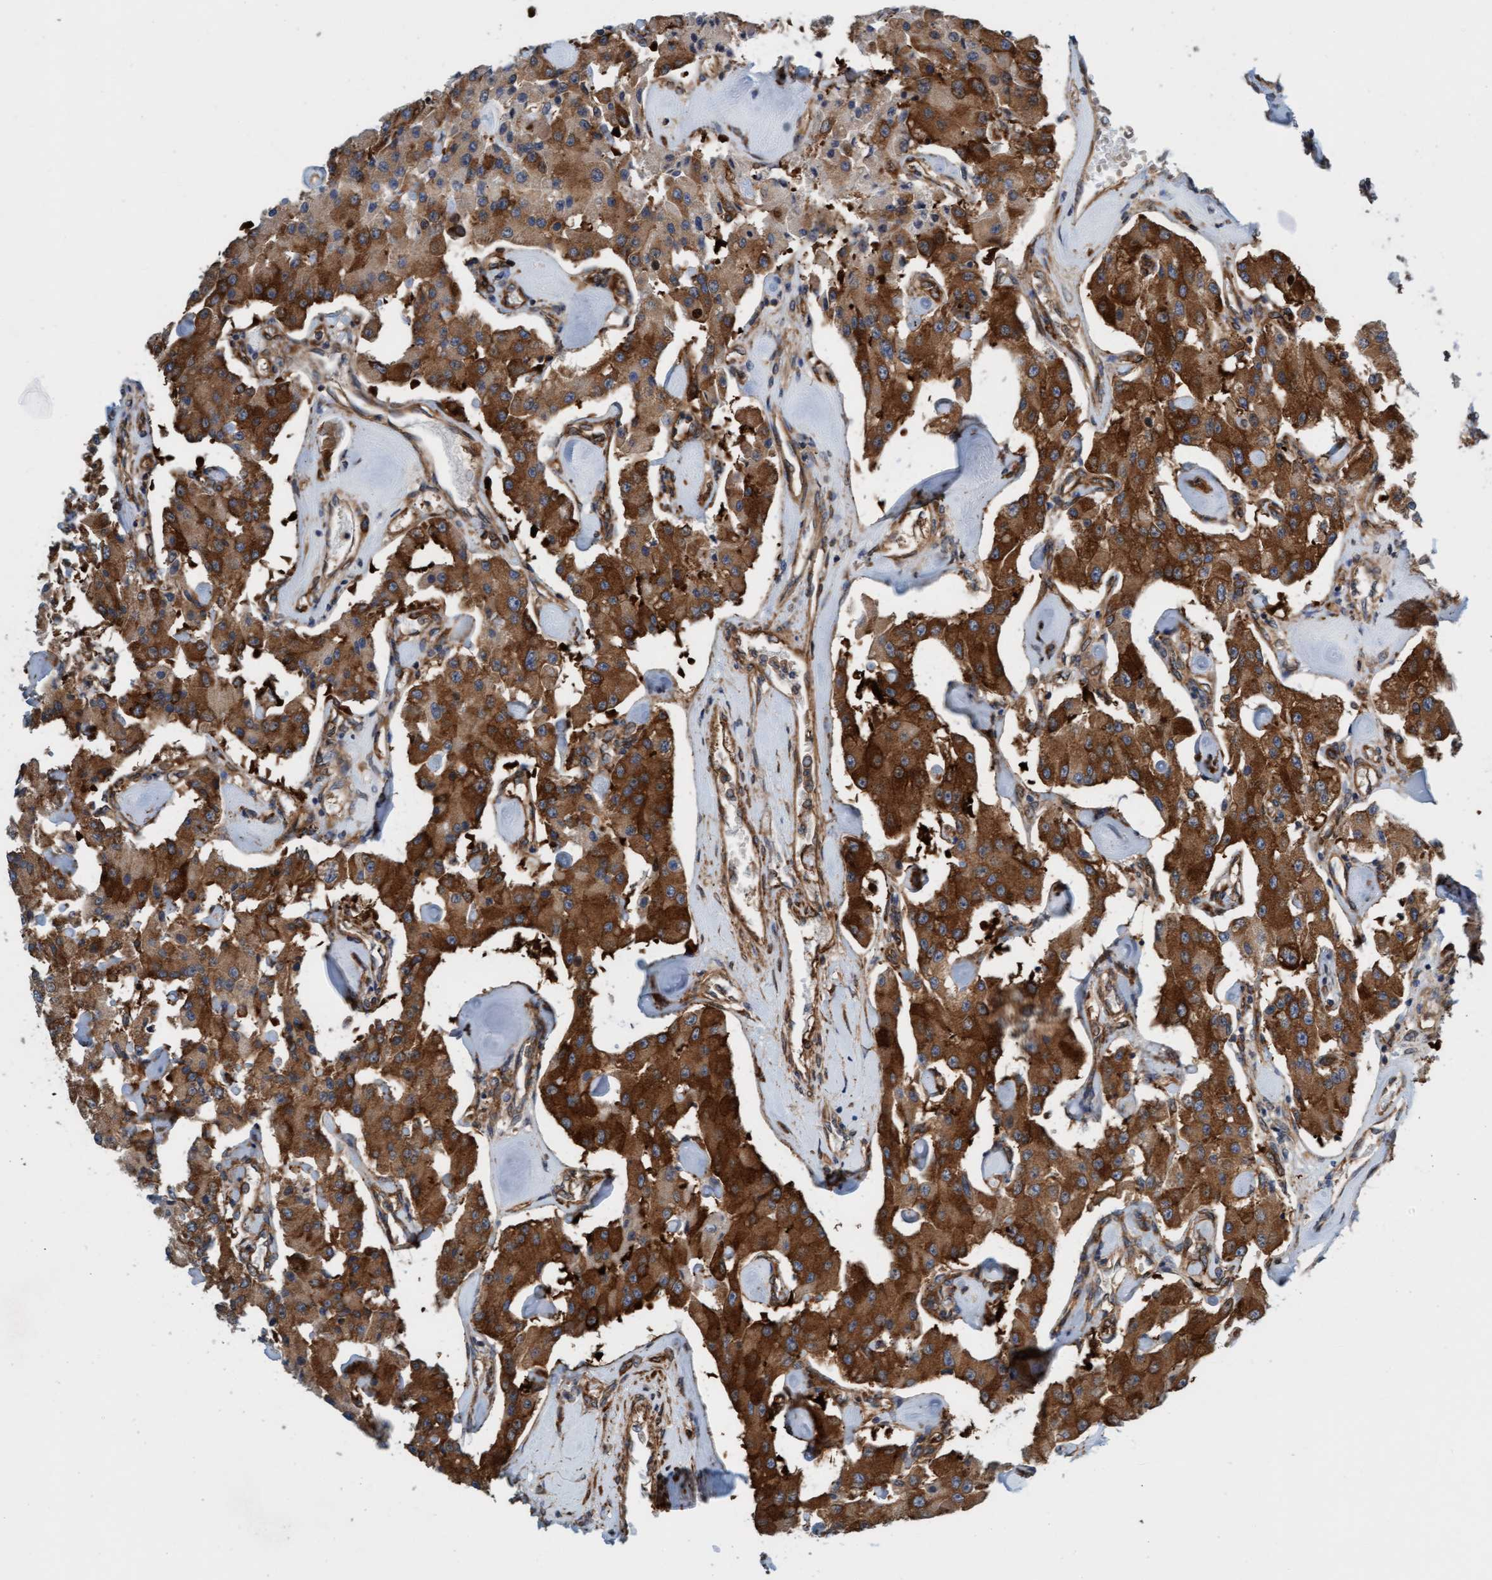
{"staining": {"intensity": "strong", "quantity": ">75%", "location": "cytoplasmic/membranous"}, "tissue": "carcinoid", "cell_type": "Tumor cells", "image_type": "cancer", "snomed": [{"axis": "morphology", "description": "Carcinoid, malignant, NOS"}, {"axis": "topography", "description": "Pancreas"}], "caption": "An image of human carcinoid stained for a protein exhibits strong cytoplasmic/membranous brown staining in tumor cells.", "gene": "FMNL3", "patient": {"sex": "male", "age": 41}}